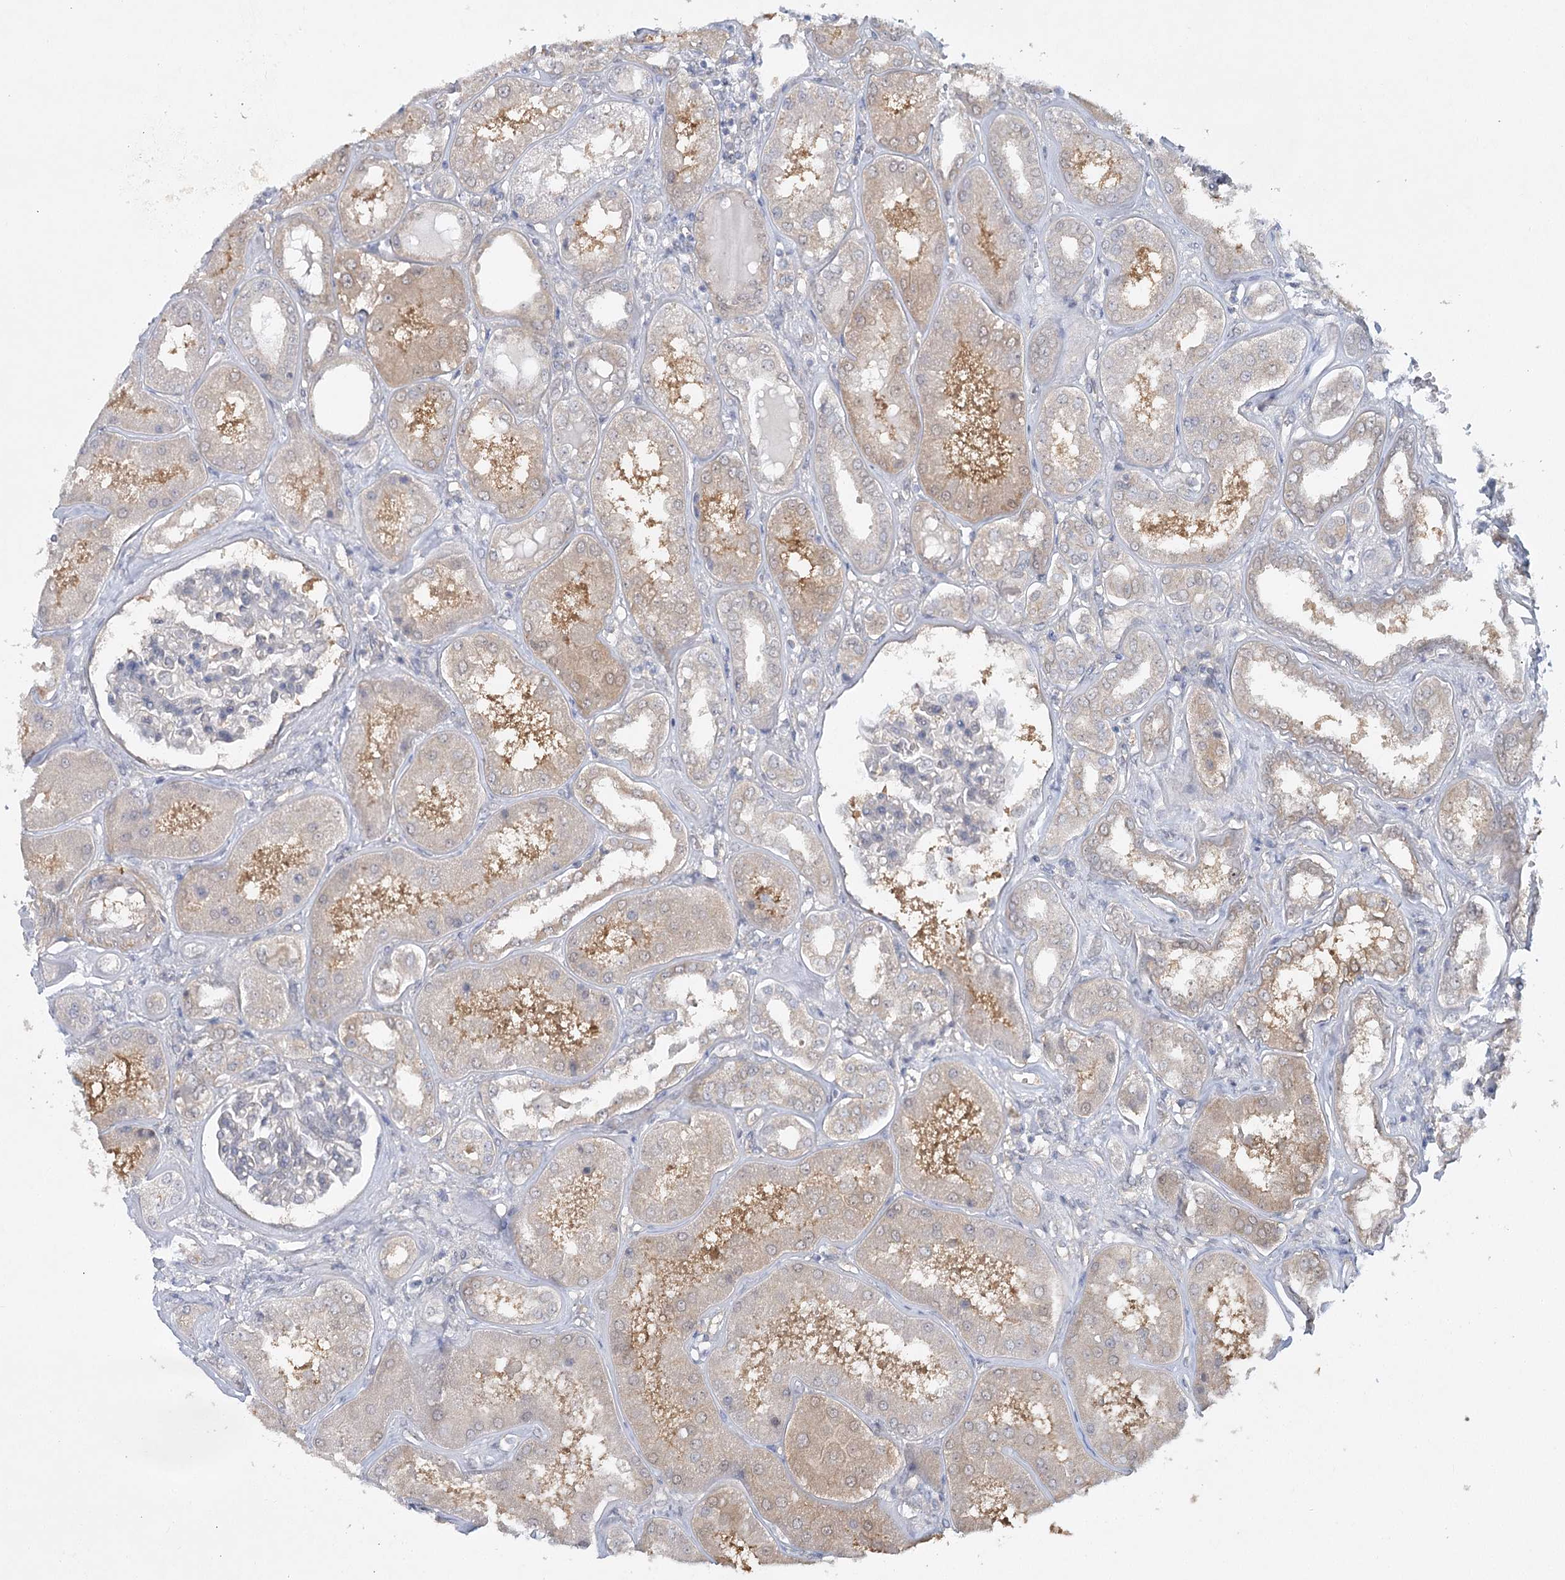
{"staining": {"intensity": "negative", "quantity": "none", "location": "none"}, "tissue": "kidney", "cell_type": "Cells in glomeruli", "image_type": "normal", "snomed": [{"axis": "morphology", "description": "Normal tissue, NOS"}, {"axis": "topography", "description": "Kidney"}], "caption": "Kidney stained for a protein using immunohistochemistry demonstrates no expression cells in glomeruli.", "gene": "AAMDC", "patient": {"sex": "female", "age": 56}}